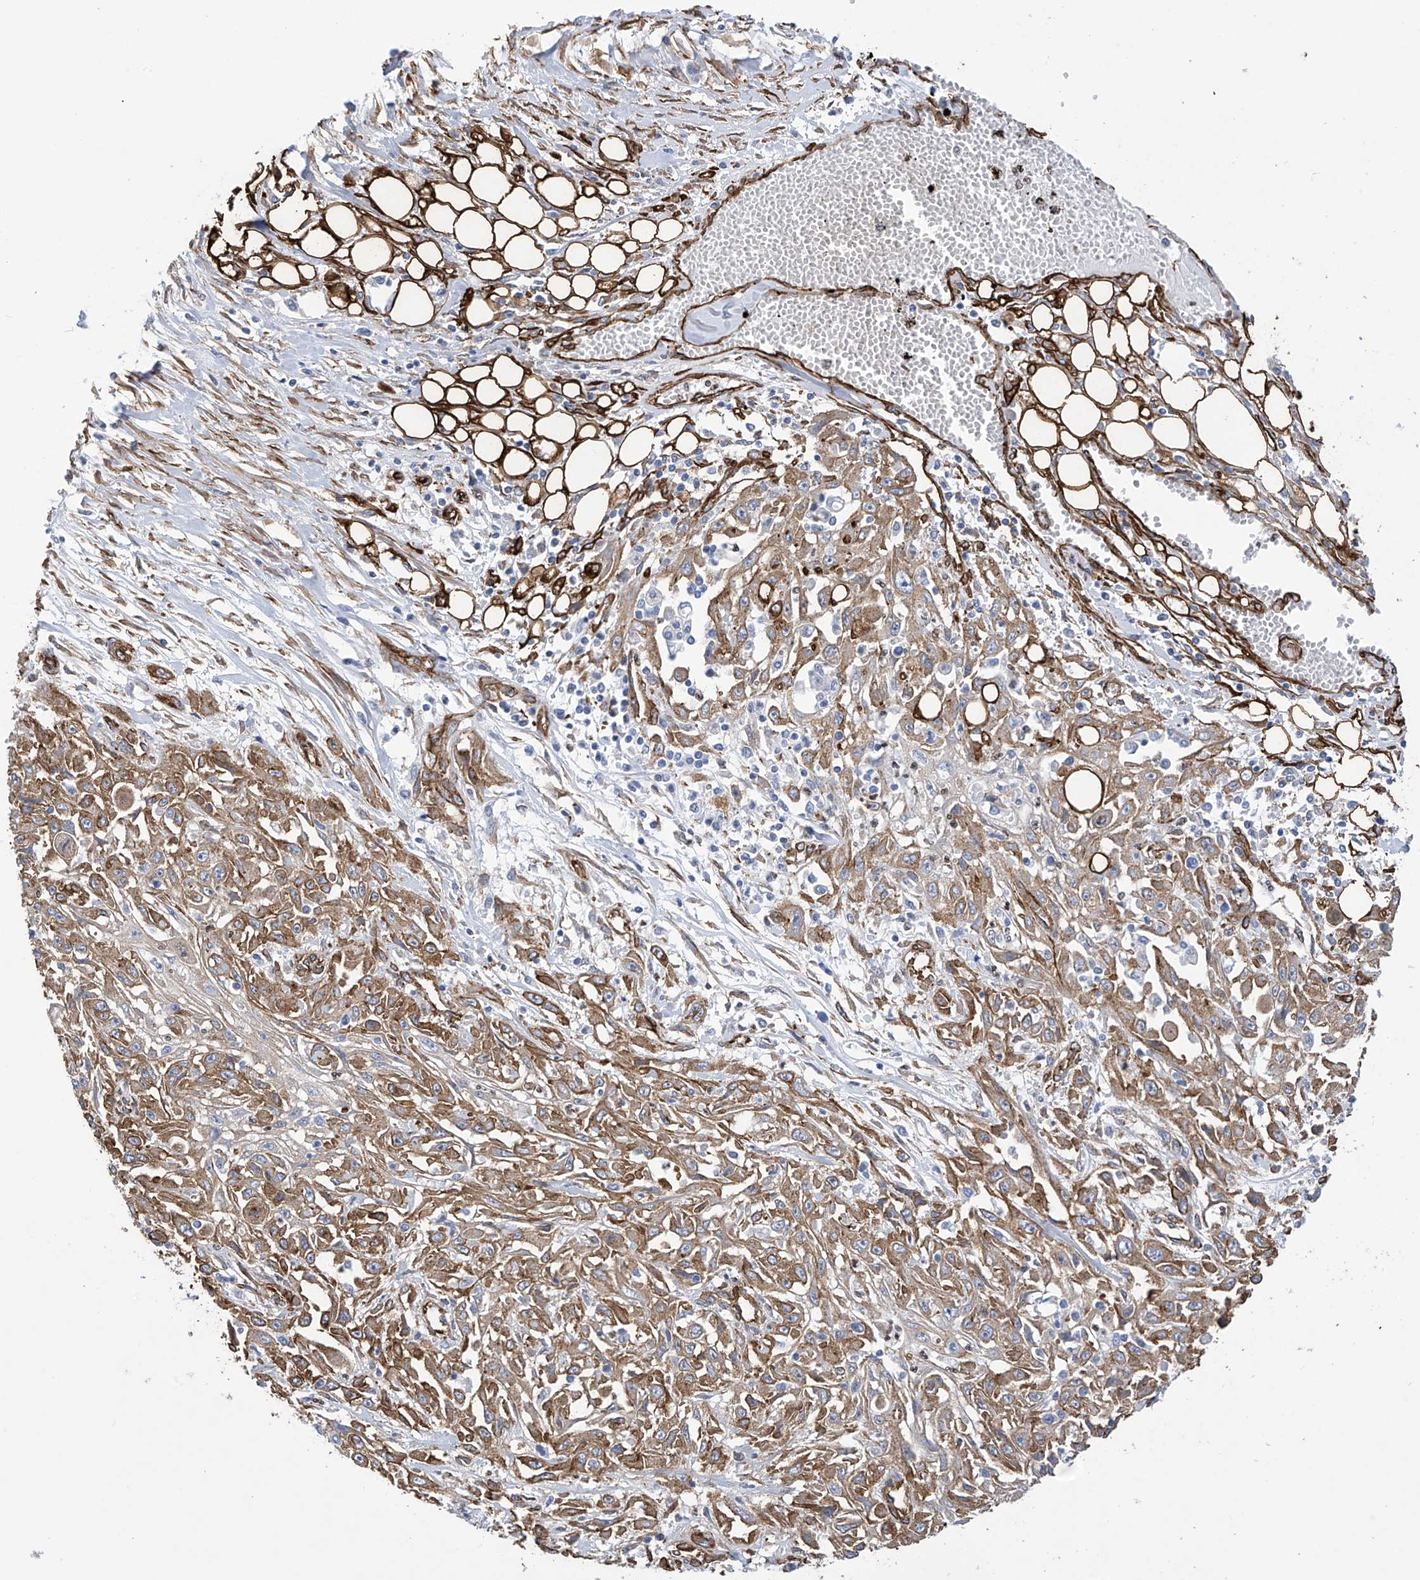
{"staining": {"intensity": "moderate", "quantity": ">75%", "location": "cytoplasmic/membranous"}, "tissue": "skin cancer", "cell_type": "Tumor cells", "image_type": "cancer", "snomed": [{"axis": "morphology", "description": "Squamous cell carcinoma, NOS"}, {"axis": "morphology", "description": "Squamous cell carcinoma, metastatic, NOS"}, {"axis": "topography", "description": "Skin"}, {"axis": "topography", "description": "Lymph node"}], "caption": "Immunohistochemistry (IHC) photomicrograph of neoplastic tissue: human skin cancer stained using IHC demonstrates medium levels of moderate protein expression localized specifically in the cytoplasmic/membranous of tumor cells, appearing as a cytoplasmic/membranous brown color.", "gene": "UBTD1", "patient": {"sex": "male", "age": 75}}